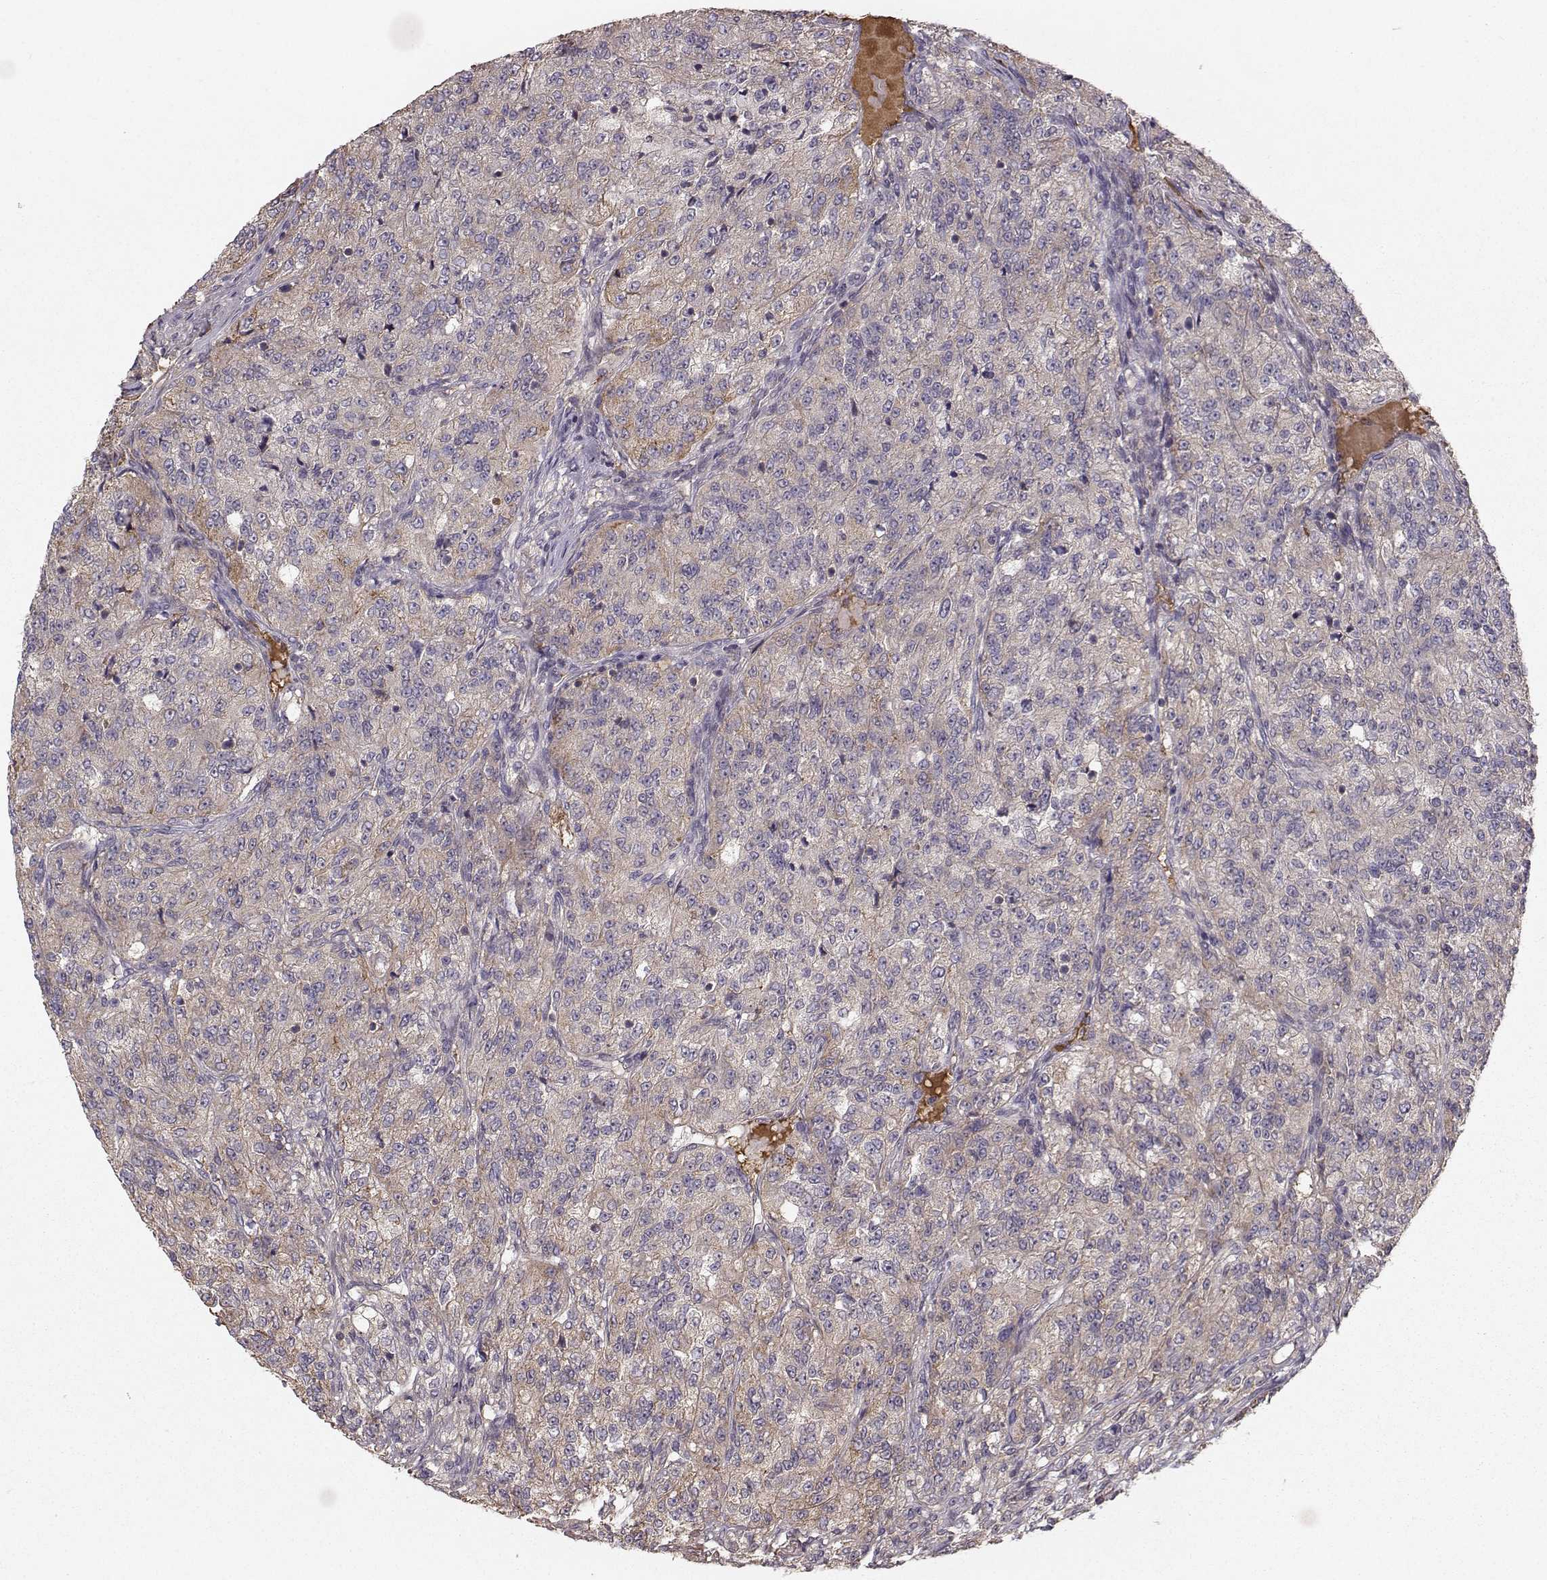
{"staining": {"intensity": "weak", "quantity": "<25%", "location": "cytoplasmic/membranous"}, "tissue": "renal cancer", "cell_type": "Tumor cells", "image_type": "cancer", "snomed": [{"axis": "morphology", "description": "Adenocarcinoma, NOS"}, {"axis": "topography", "description": "Kidney"}], "caption": "Tumor cells are negative for protein expression in human renal adenocarcinoma. (Stains: DAB (3,3'-diaminobenzidine) IHC with hematoxylin counter stain, Microscopy: brightfield microscopy at high magnification).", "gene": "WNT6", "patient": {"sex": "female", "age": 63}}